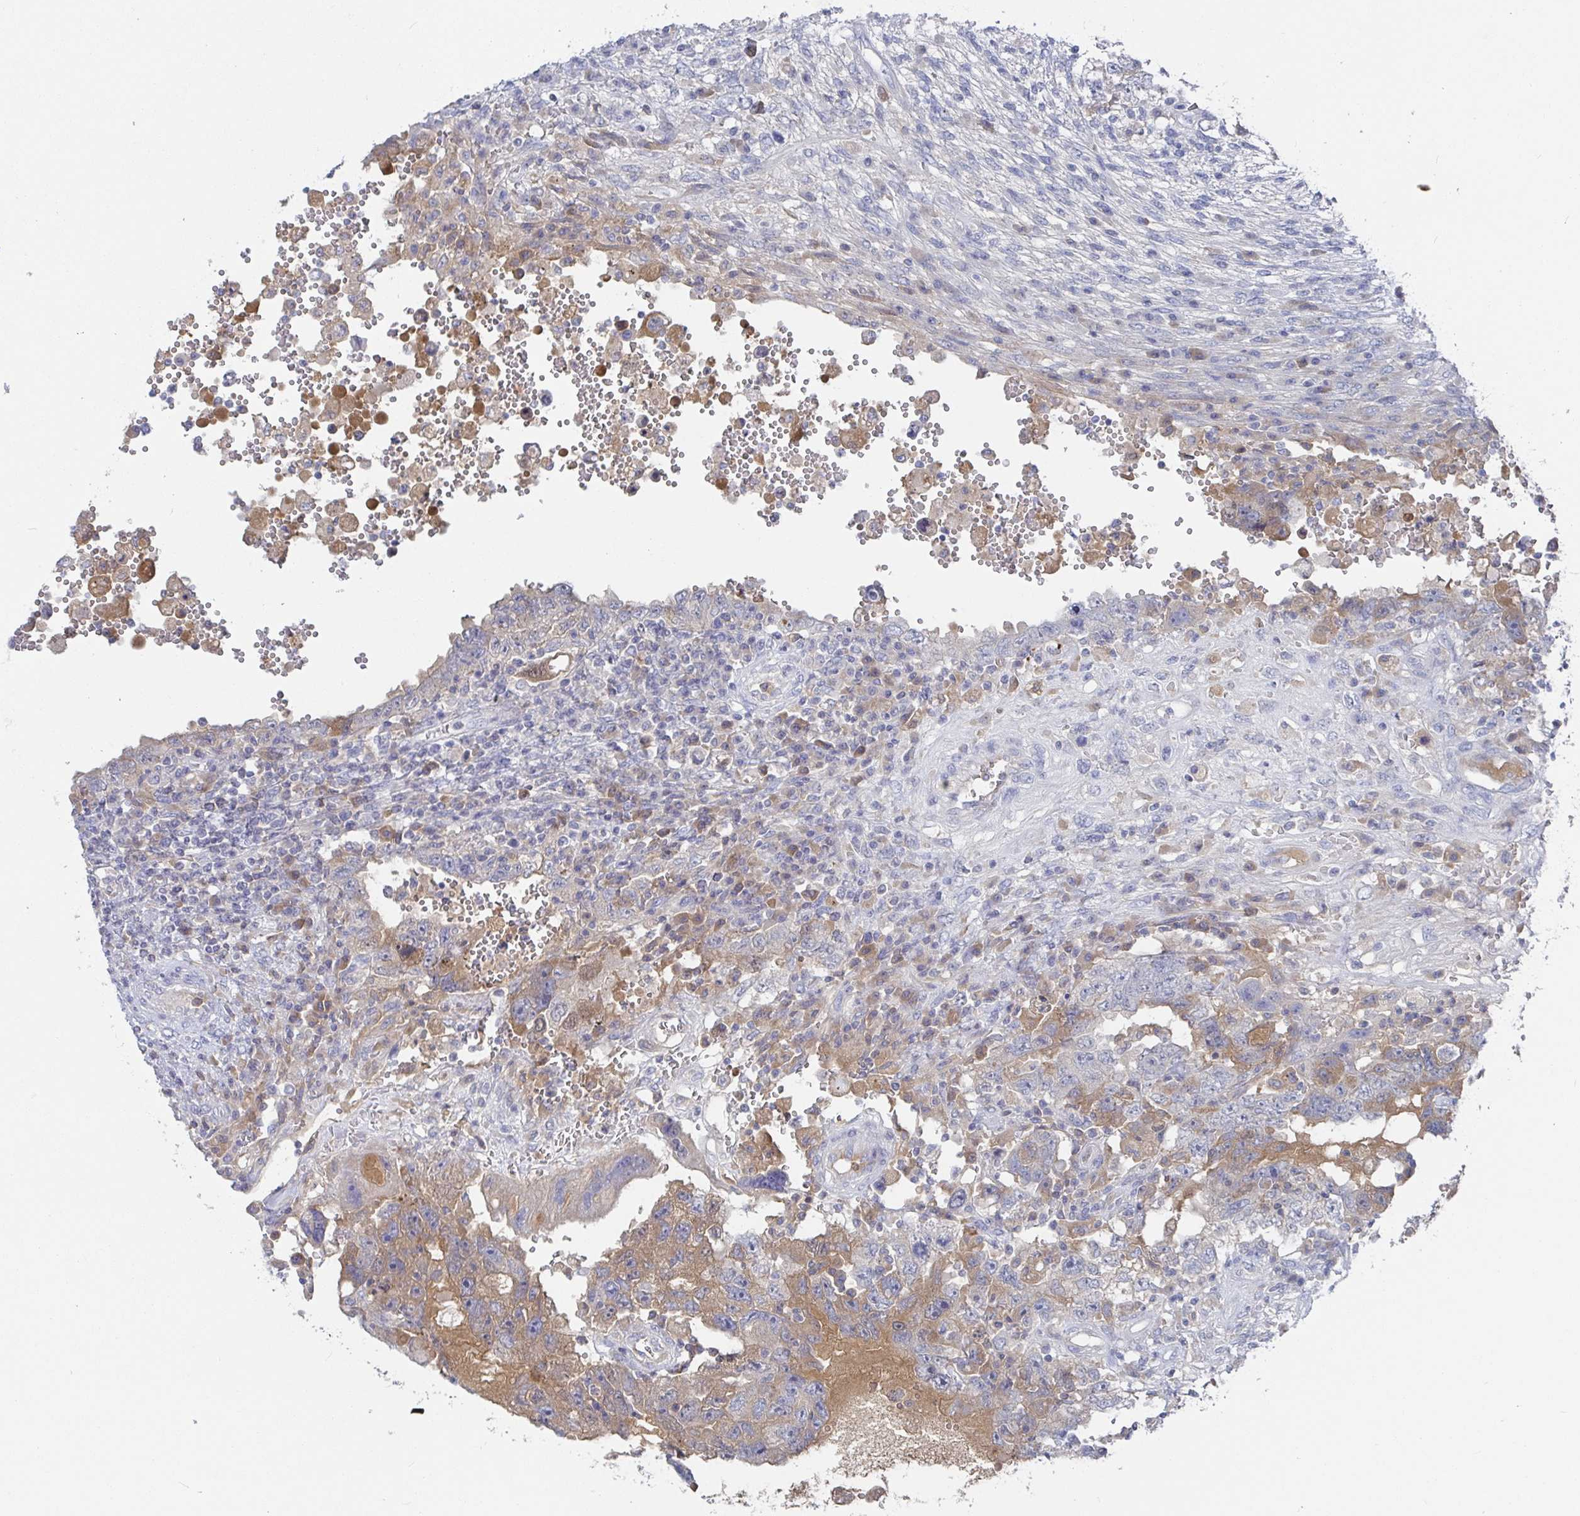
{"staining": {"intensity": "moderate", "quantity": "<25%", "location": "cytoplasmic/membranous"}, "tissue": "testis cancer", "cell_type": "Tumor cells", "image_type": "cancer", "snomed": [{"axis": "morphology", "description": "Carcinoma, Embryonal, NOS"}, {"axis": "topography", "description": "Testis"}], "caption": "Immunohistochemical staining of human testis cancer (embryonal carcinoma) shows moderate cytoplasmic/membranous protein positivity in about <25% of tumor cells.", "gene": "GPR148", "patient": {"sex": "male", "age": 26}}